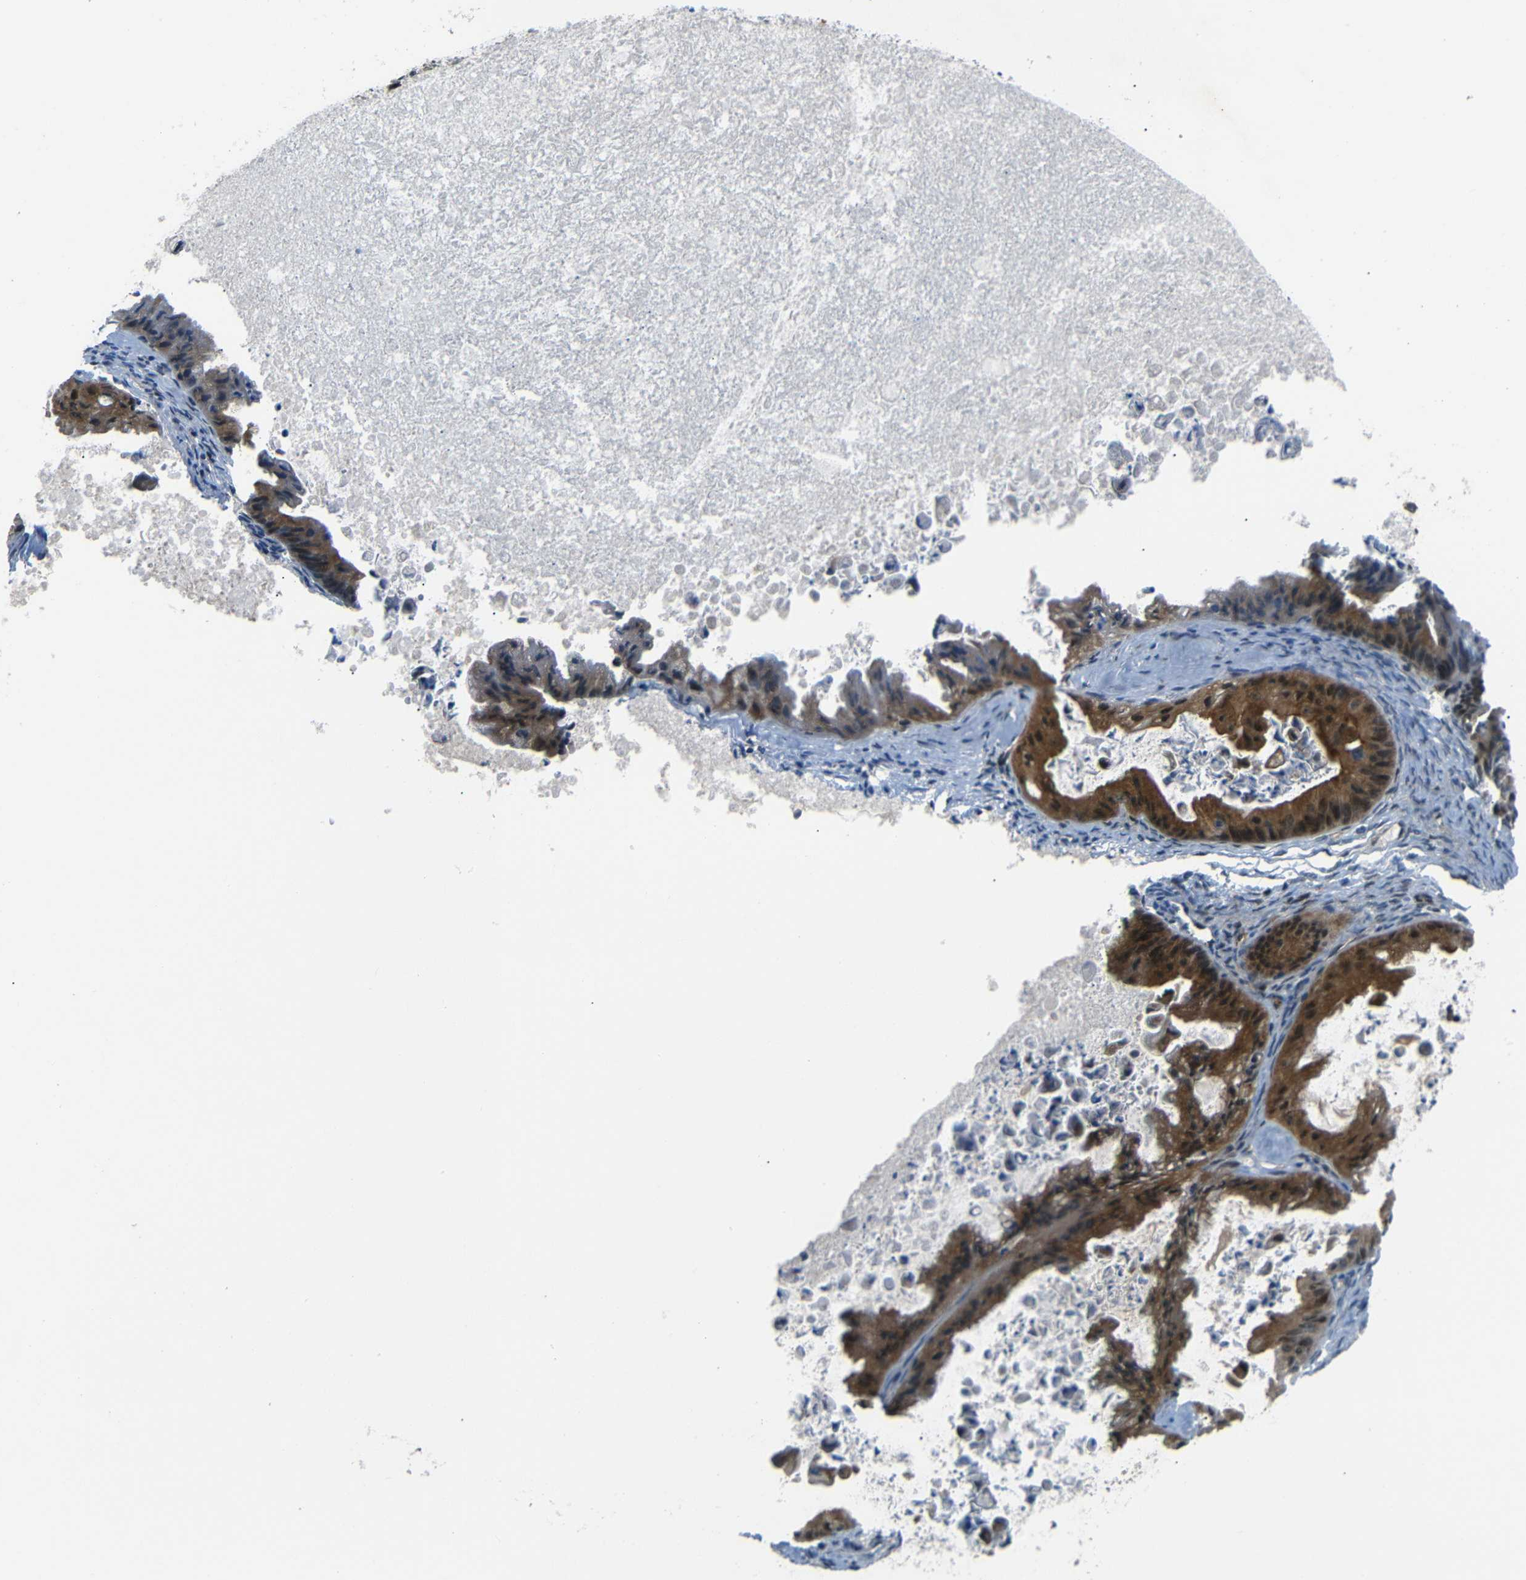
{"staining": {"intensity": "strong", "quantity": ">75%", "location": "cytoplasmic/membranous,nuclear"}, "tissue": "ovarian cancer", "cell_type": "Tumor cells", "image_type": "cancer", "snomed": [{"axis": "morphology", "description": "Cystadenocarcinoma, mucinous, NOS"}, {"axis": "topography", "description": "Ovary"}], "caption": "Immunohistochemistry (IHC) micrograph of human ovarian cancer (mucinous cystadenocarcinoma) stained for a protein (brown), which displays high levels of strong cytoplasmic/membranous and nuclear expression in about >75% of tumor cells.", "gene": "SYDE1", "patient": {"sex": "female", "age": 37}}